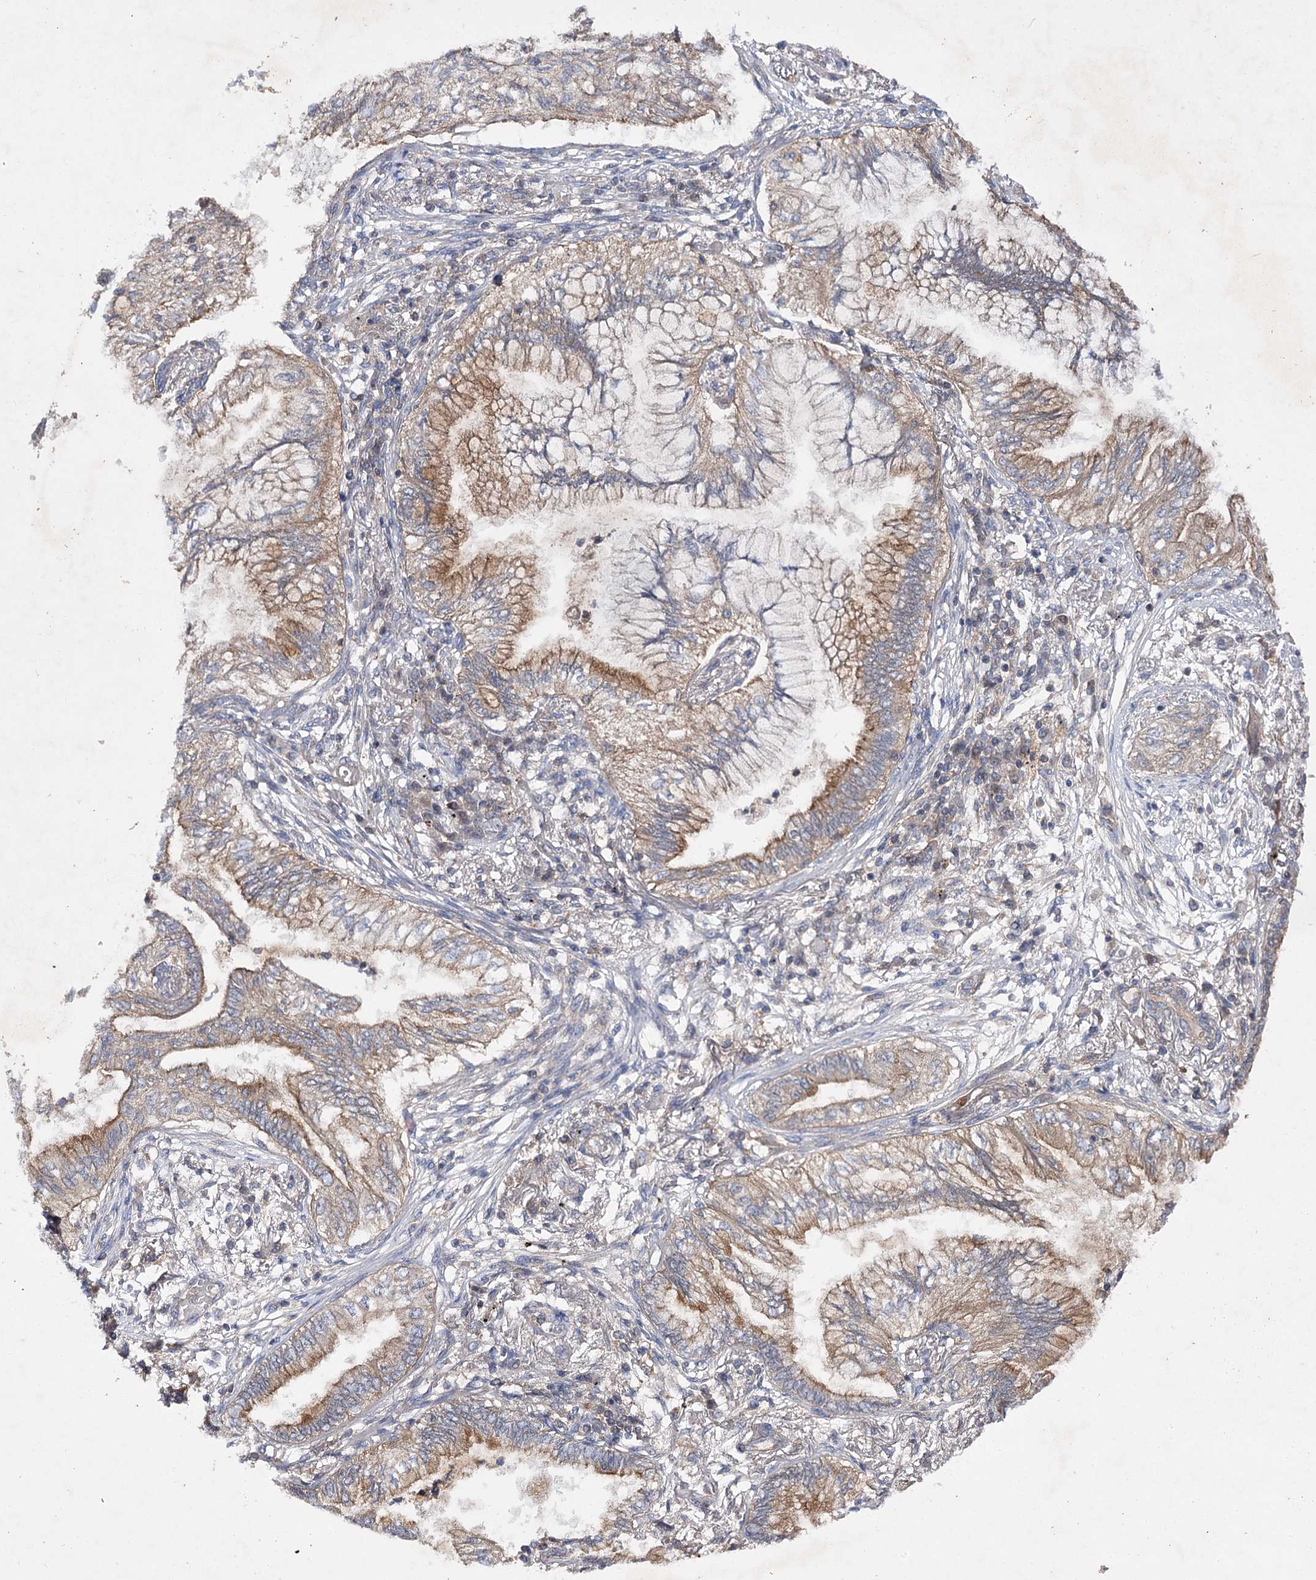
{"staining": {"intensity": "moderate", "quantity": ">75%", "location": "cytoplasmic/membranous"}, "tissue": "lung cancer", "cell_type": "Tumor cells", "image_type": "cancer", "snomed": [{"axis": "morphology", "description": "Adenocarcinoma, NOS"}, {"axis": "topography", "description": "Lung"}], "caption": "DAB (3,3'-diaminobenzidine) immunohistochemical staining of human lung cancer reveals moderate cytoplasmic/membranous protein expression in about >75% of tumor cells. (DAB (3,3'-diaminobenzidine) IHC, brown staining for protein, blue staining for nuclei).", "gene": "BCR", "patient": {"sex": "female", "age": 70}}